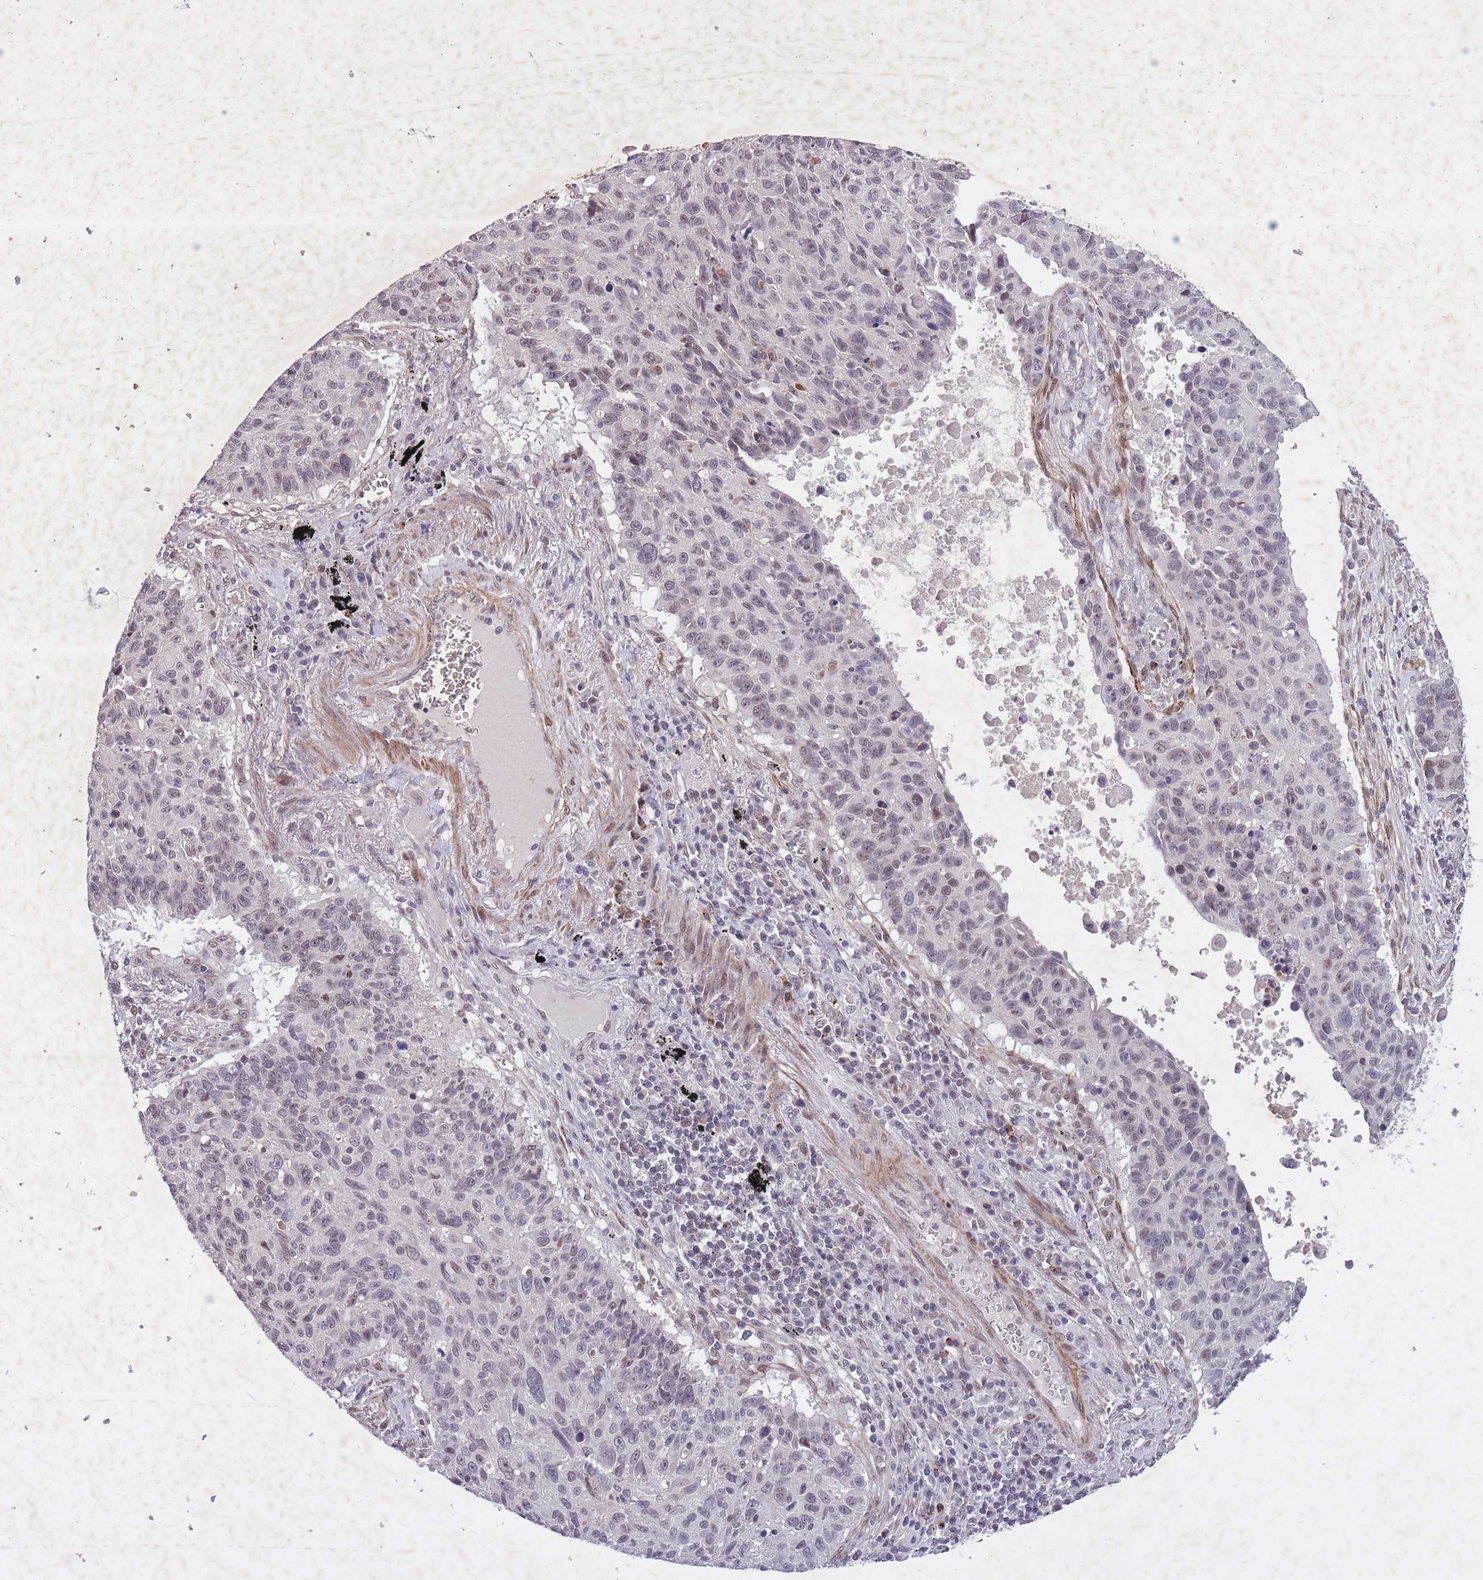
{"staining": {"intensity": "weak", "quantity": "<25%", "location": "nuclear"}, "tissue": "lung cancer", "cell_type": "Tumor cells", "image_type": "cancer", "snomed": [{"axis": "morphology", "description": "Squamous cell carcinoma, NOS"}, {"axis": "topography", "description": "Lung"}], "caption": "This is a micrograph of immunohistochemistry staining of lung squamous cell carcinoma, which shows no expression in tumor cells. Brightfield microscopy of immunohistochemistry stained with DAB (brown) and hematoxylin (blue), captured at high magnification.", "gene": "CBX6", "patient": {"sex": "male", "age": 66}}